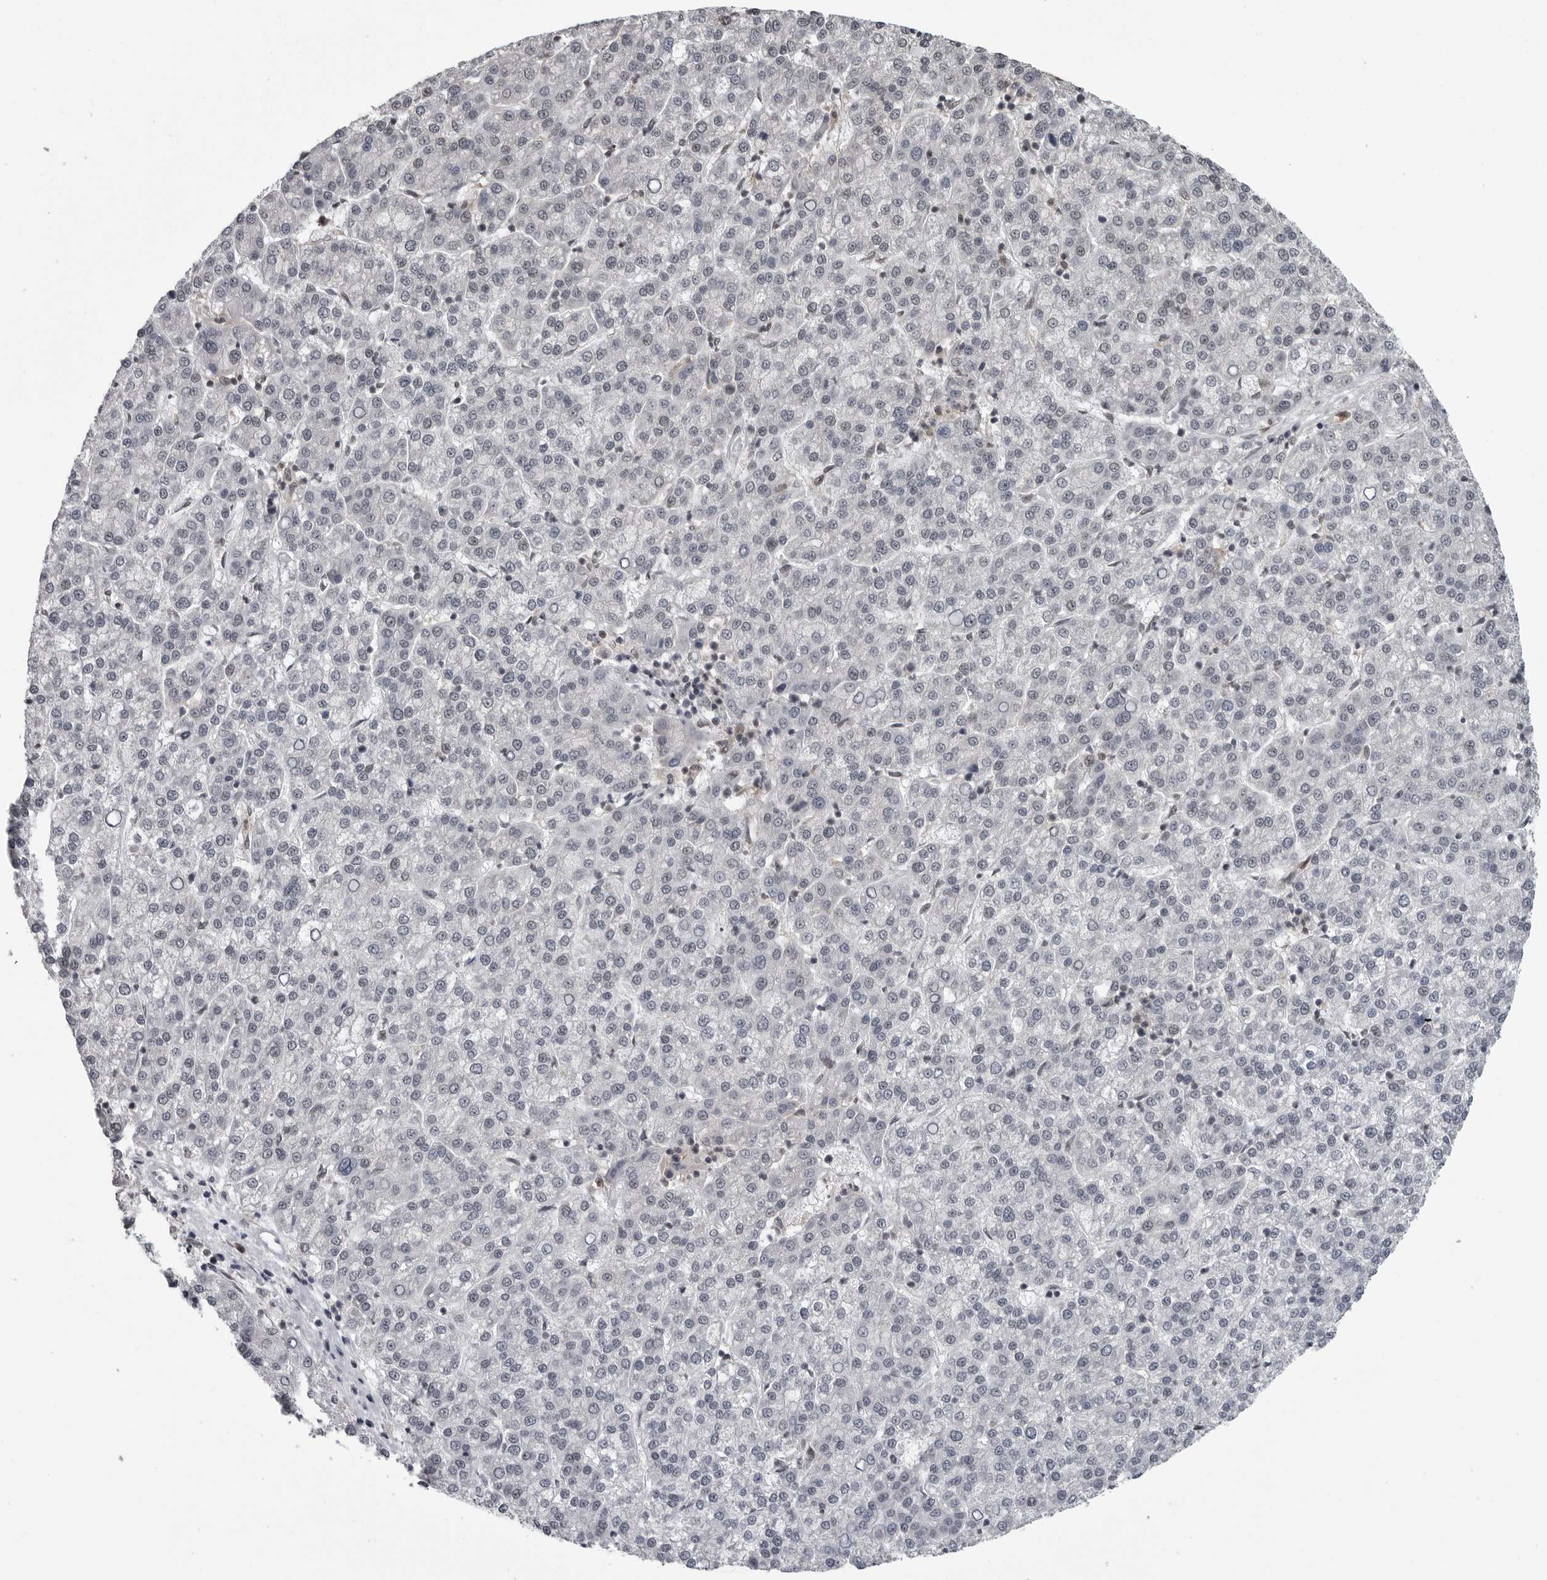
{"staining": {"intensity": "negative", "quantity": "none", "location": "none"}, "tissue": "liver cancer", "cell_type": "Tumor cells", "image_type": "cancer", "snomed": [{"axis": "morphology", "description": "Carcinoma, Hepatocellular, NOS"}, {"axis": "topography", "description": "Liver"}], "caption": "The image demonstrates no significant positivity in tumor cells of liver hepatocellular carcinoma.", "gene": "C8orf58", "patient": {"sex": "female", "age": 58}}